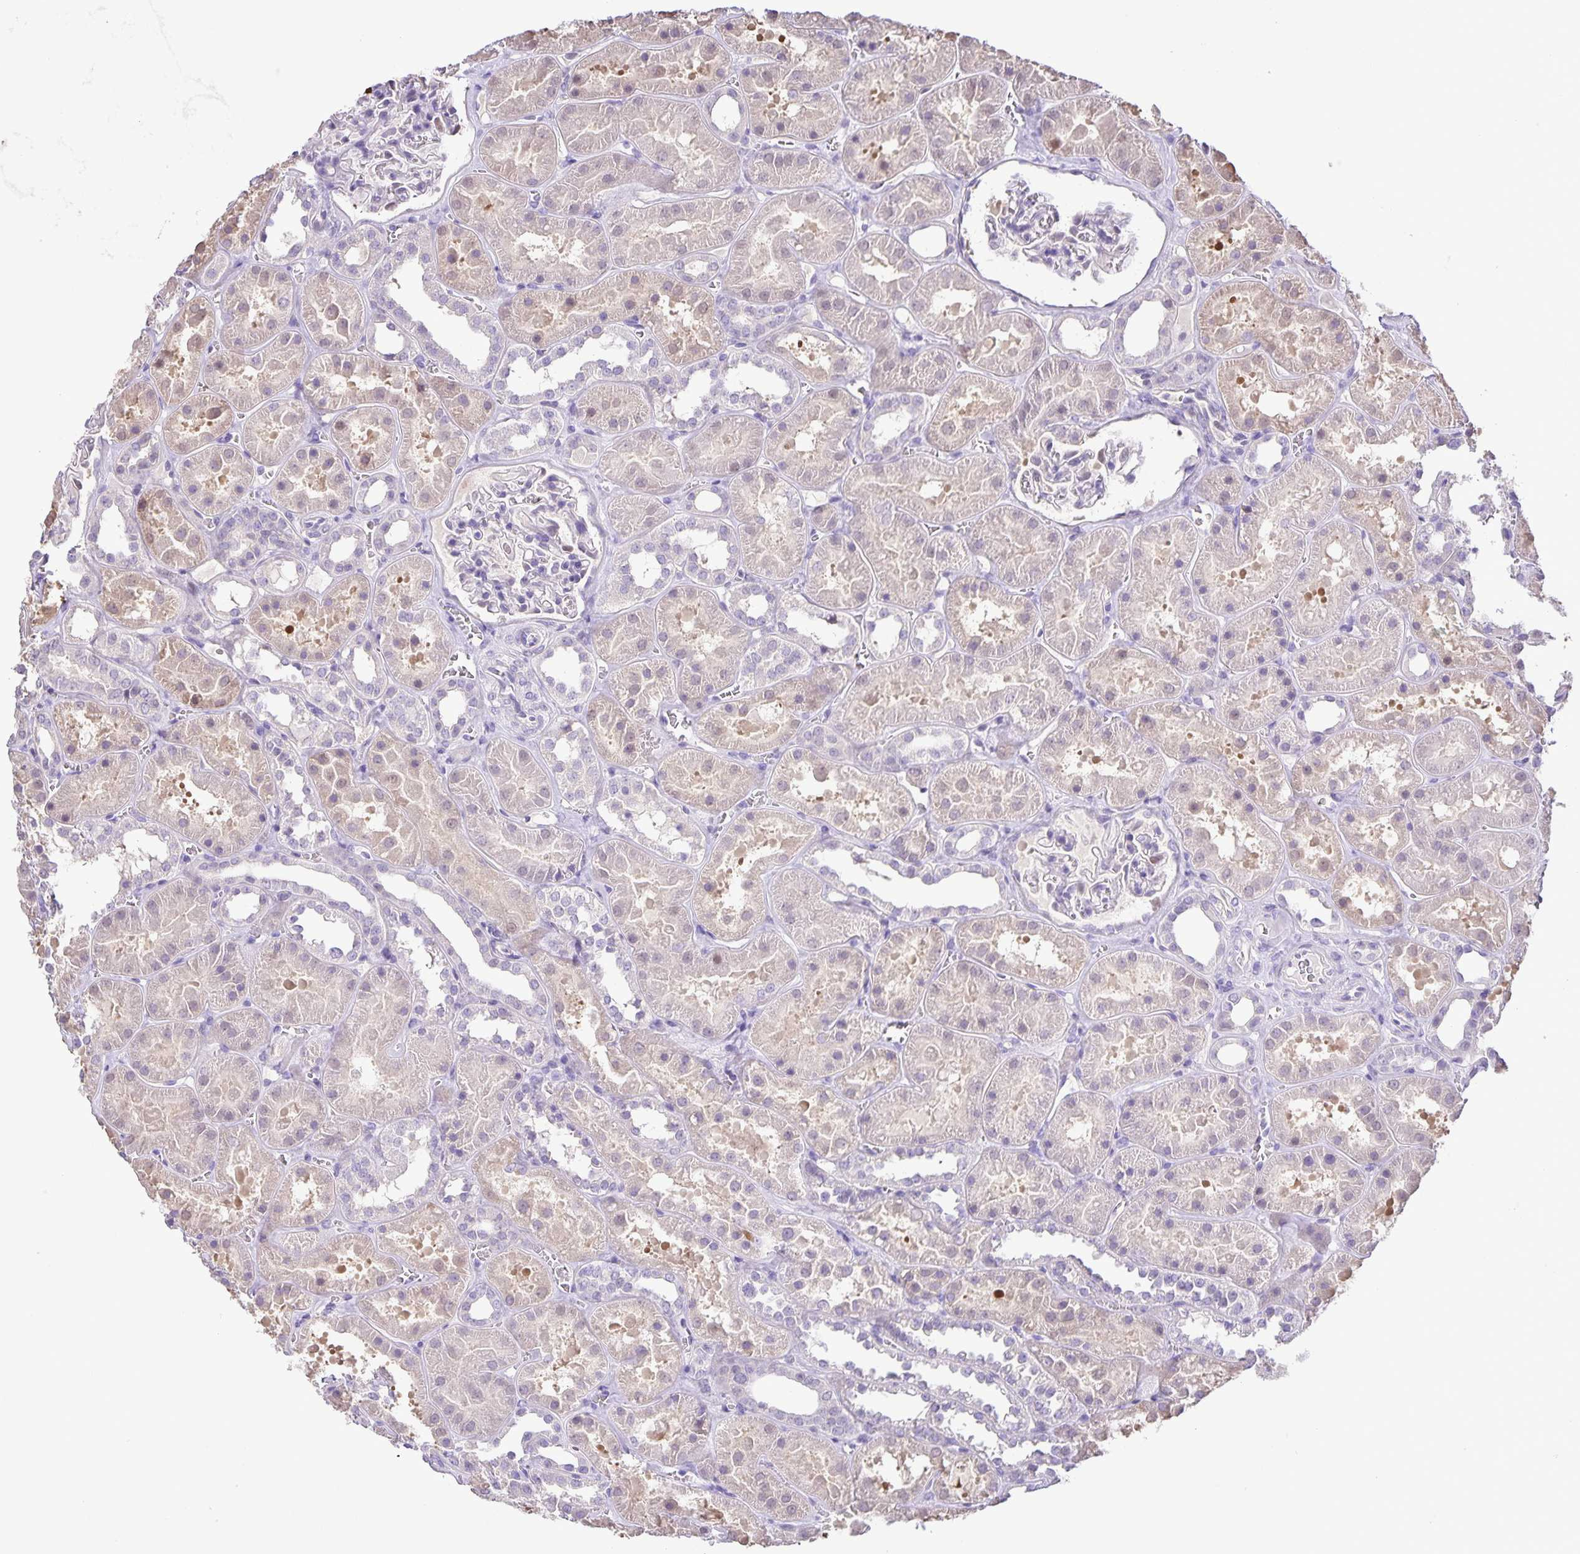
{"staining": {"intensity": "negative", "quantity": "none", "location": "none"}, "tissue": "kidney", "cell_type": "Cells in glomeruli", "image_type": "normal", "snomed": [{"axis": "morphology", "description": "Normal tissue, NOS"}, {"axis": "topography", "description": "Kidney"}], "caption": "This is an immunohistochemistry (IHC) micrograph of unremarkable human kidney. There is no positivity in cells in glomeruli.", "gene": "ONECUT2", "patient": {"sex": "female", "age": 41}}